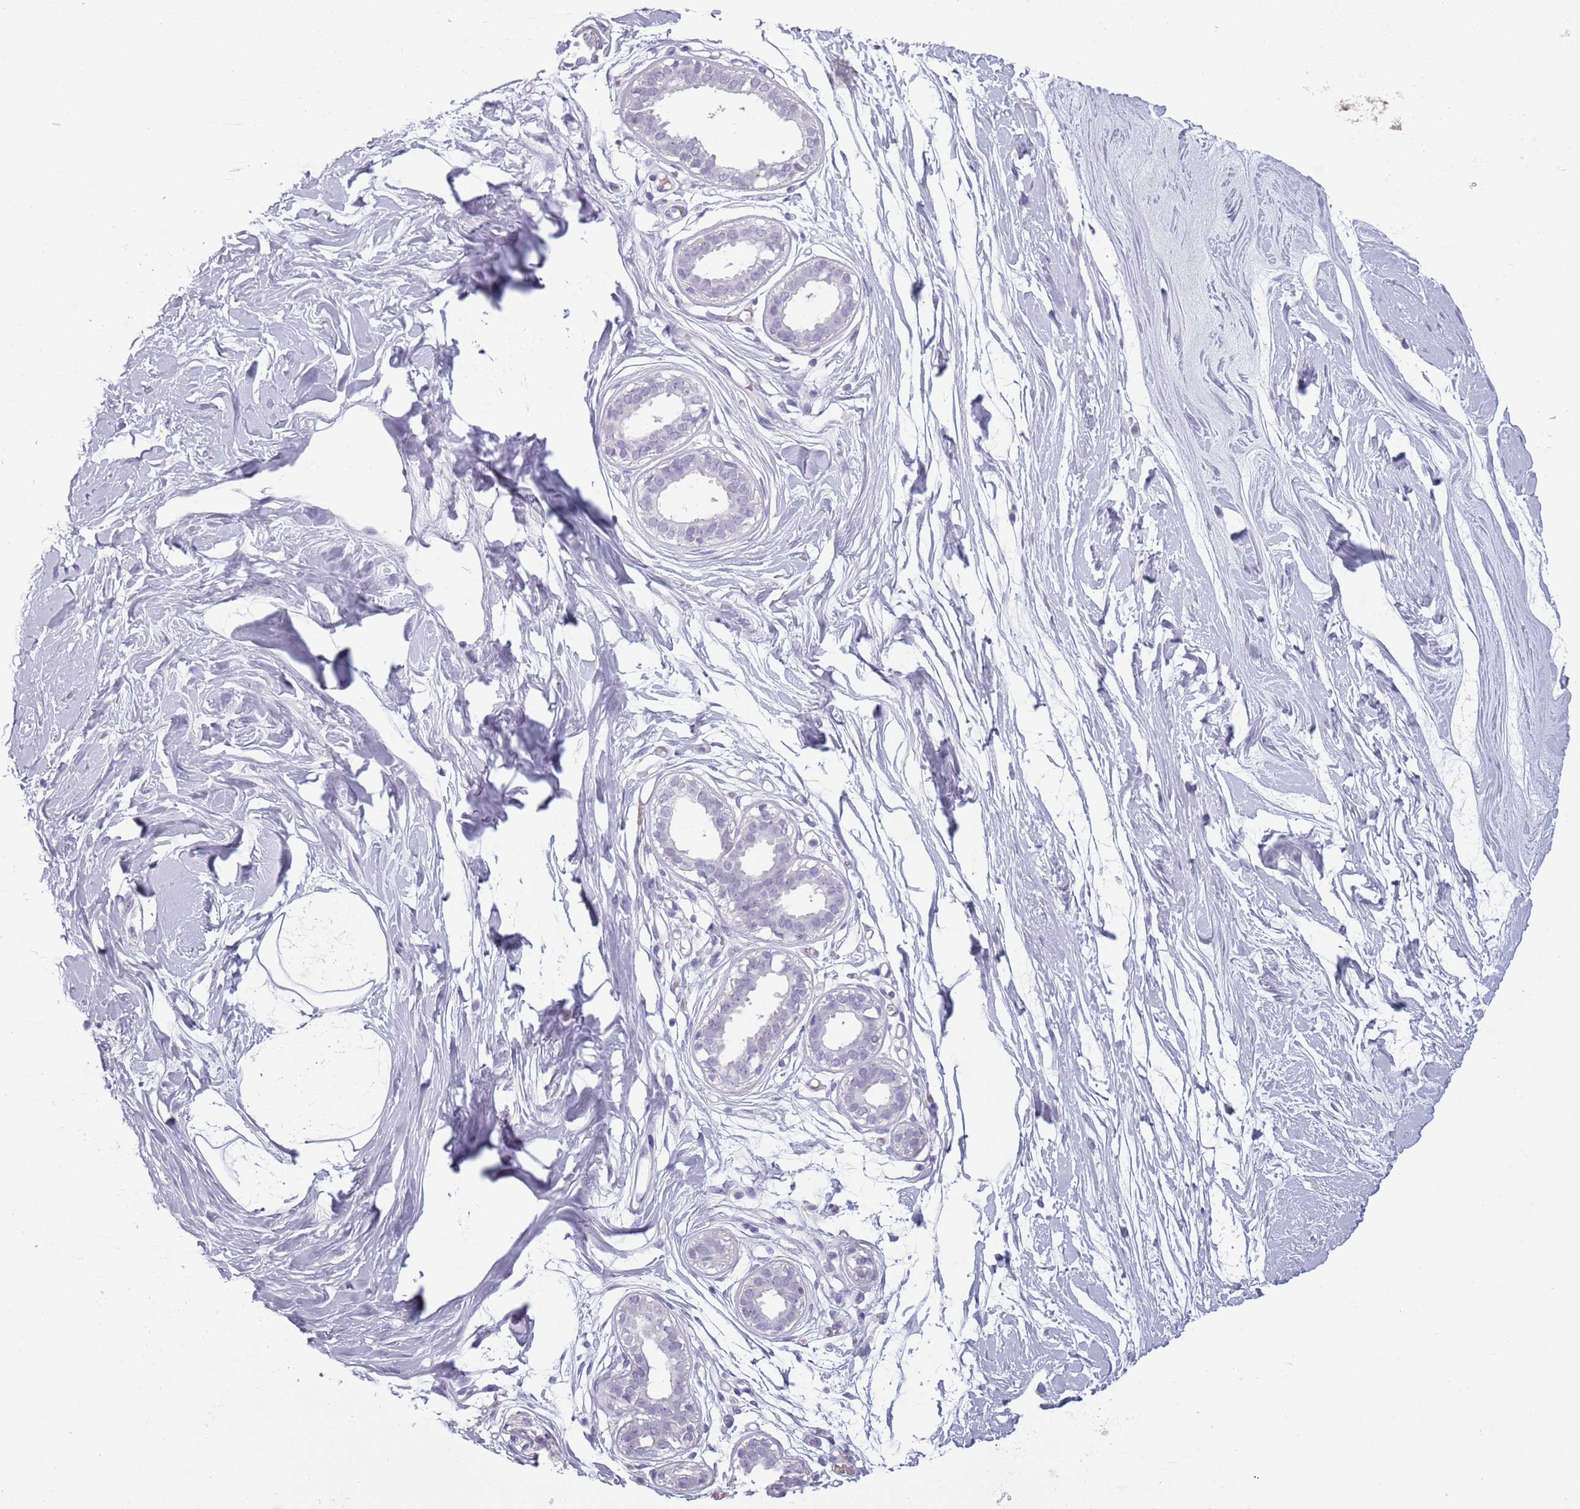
{"staining": {"intensity": "negative", "quantity": "none", "location": "none"}, "tissue": "breast", "cell_type": "Adipocytes", "image_type": "normal", "snomed": [{"axis": "morphology", "description": "Normal tissue, NOS"}, {"axis": "topography", "description": "Breast"}], "caption": "Immunohistochemical staining of benign human breast shows no significant positivity in adipocytes.", "gene": "PIEZO1", "patient": {"sex": "female", "age": 45}}